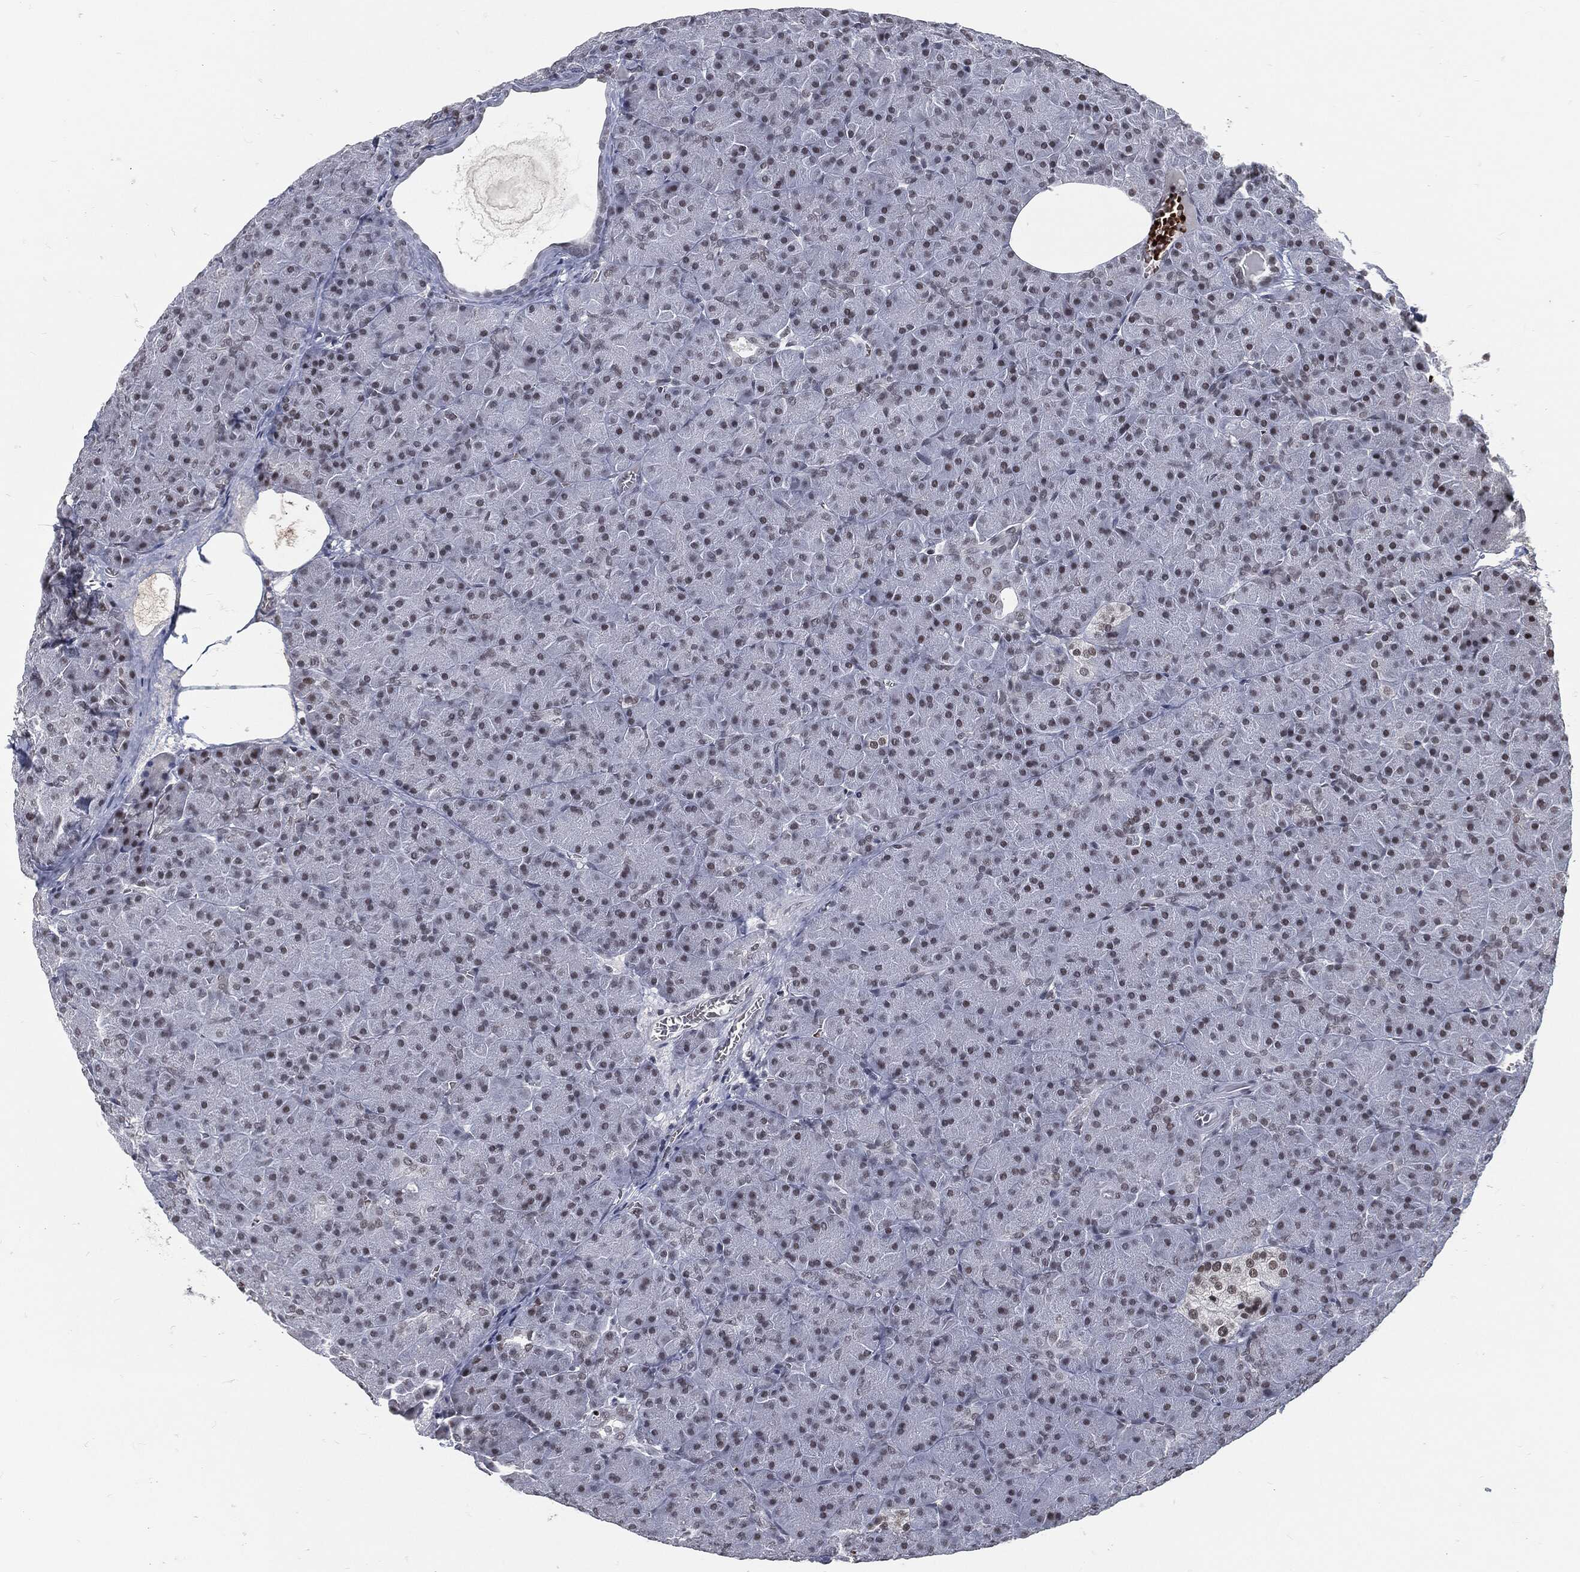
{"staining": {"intensity": "weak", "quantity": "25%-75%", "location": "nuclear"}, "tissue": "pancreas", "cell_type": "Exocrine glandular cells", "image_type": "normal", "snomed": [{"axis": "morphology", "description": "Normal tissue, NOS"}, {"axis": "topography", "description": "Pancreas"}], "caption": "Immunohistochemistry (IHC) of normal human pancreas exhibits low levels of weak nuclear positivity in about 25%-75% of exocrine glandular cells.", "gene": "ANXA1", "patient": {"sex": "male", "age": 61}}